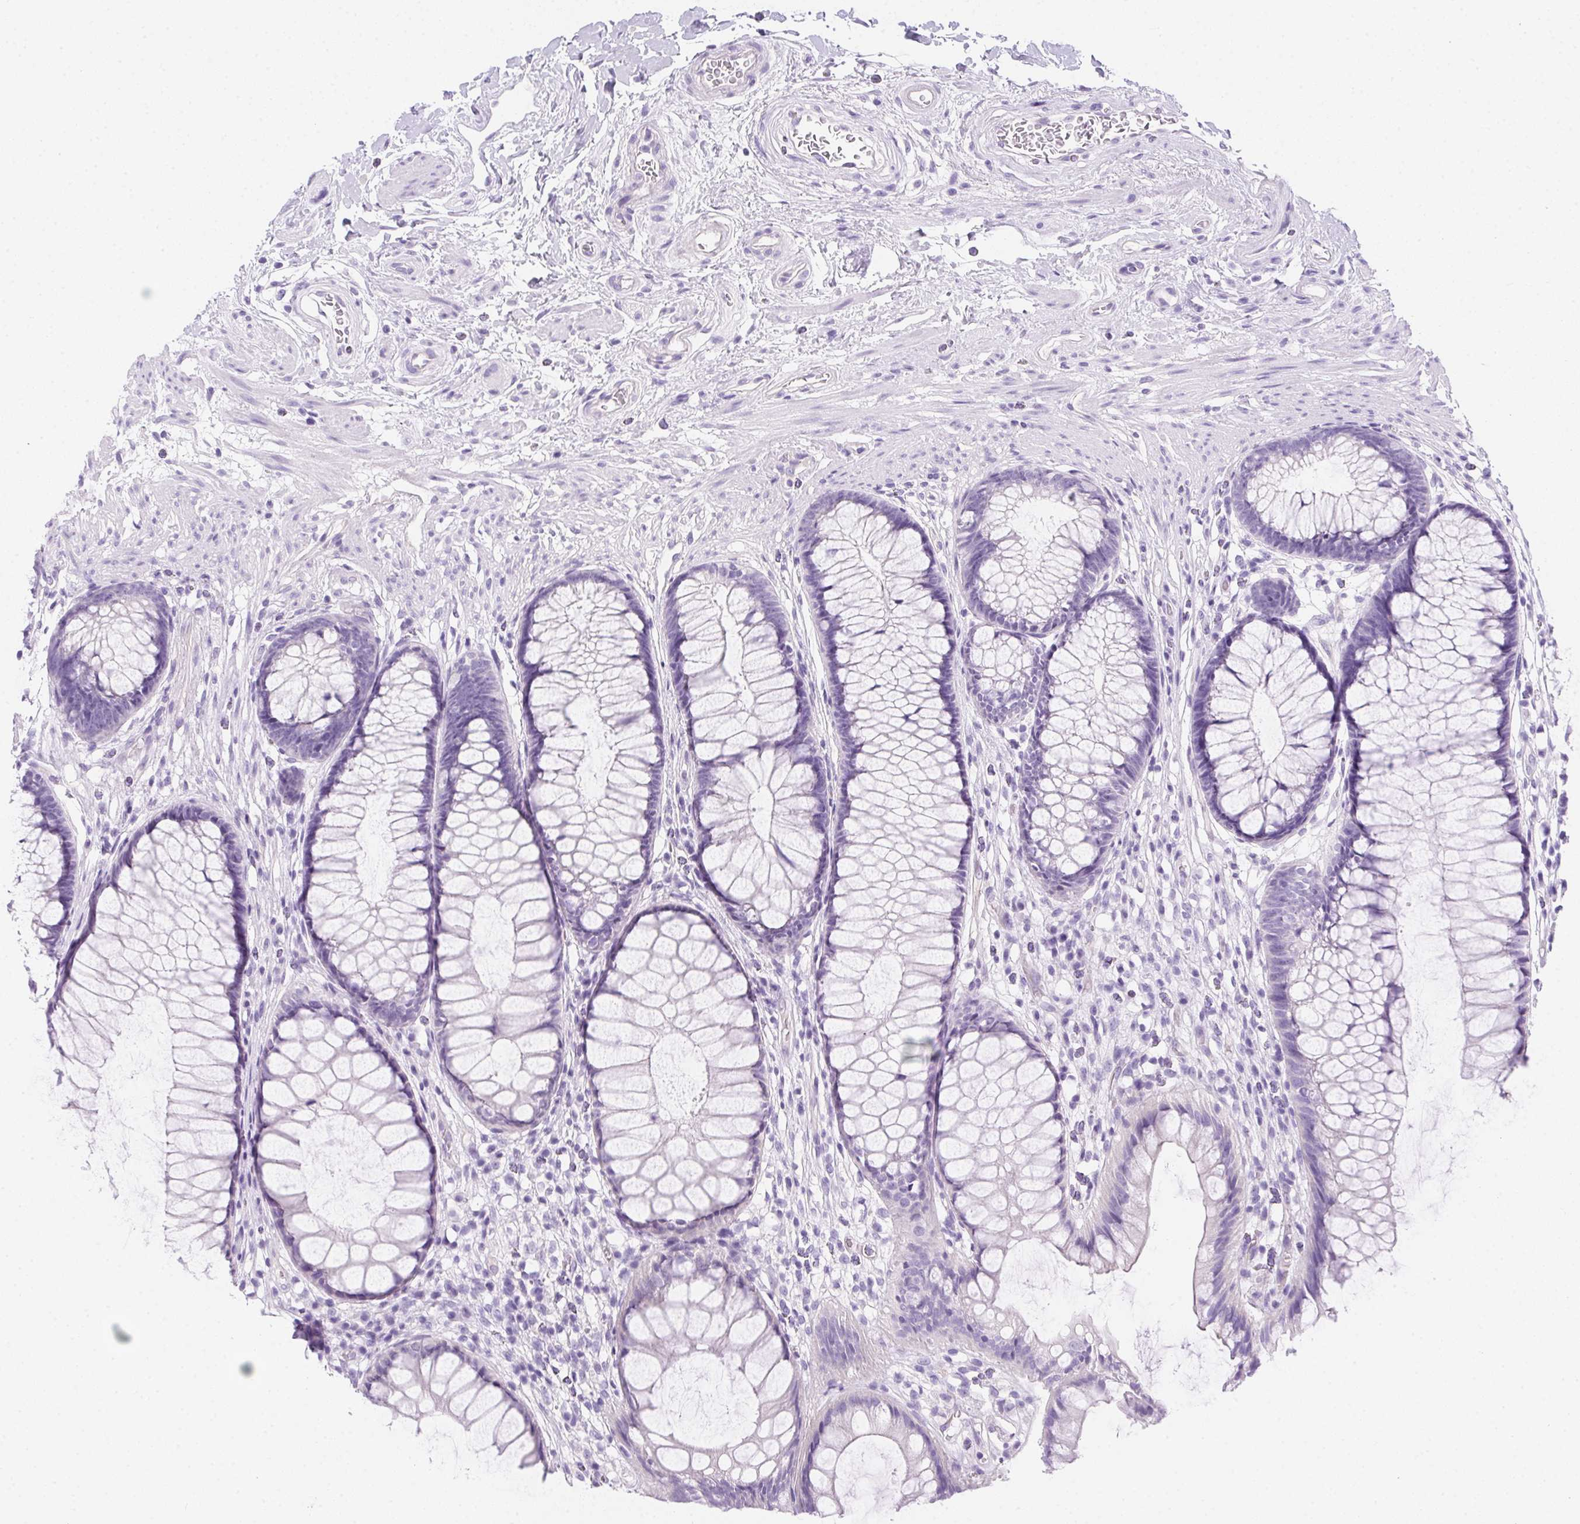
{"staining": {"intensity": "negative", "quantity": "none", "location": "none"}, "tissue": "rectum", "cell_type": "Glandular cells", "image_type": "normal", "snomed": [{"axis": "morphology", "description": "Normal tissue, NOS"}, {"axis": "topography", "description": "Smooth muscle"}, {"axis": "topography", "description": "Rectum"}], "caption": "Glandular cells show no significant positivity in normal rectum. (DAB immunohistochemistry, high magnification).", "gene": "SPACA5B", "patient": {"sex": "male", "age": 53}}